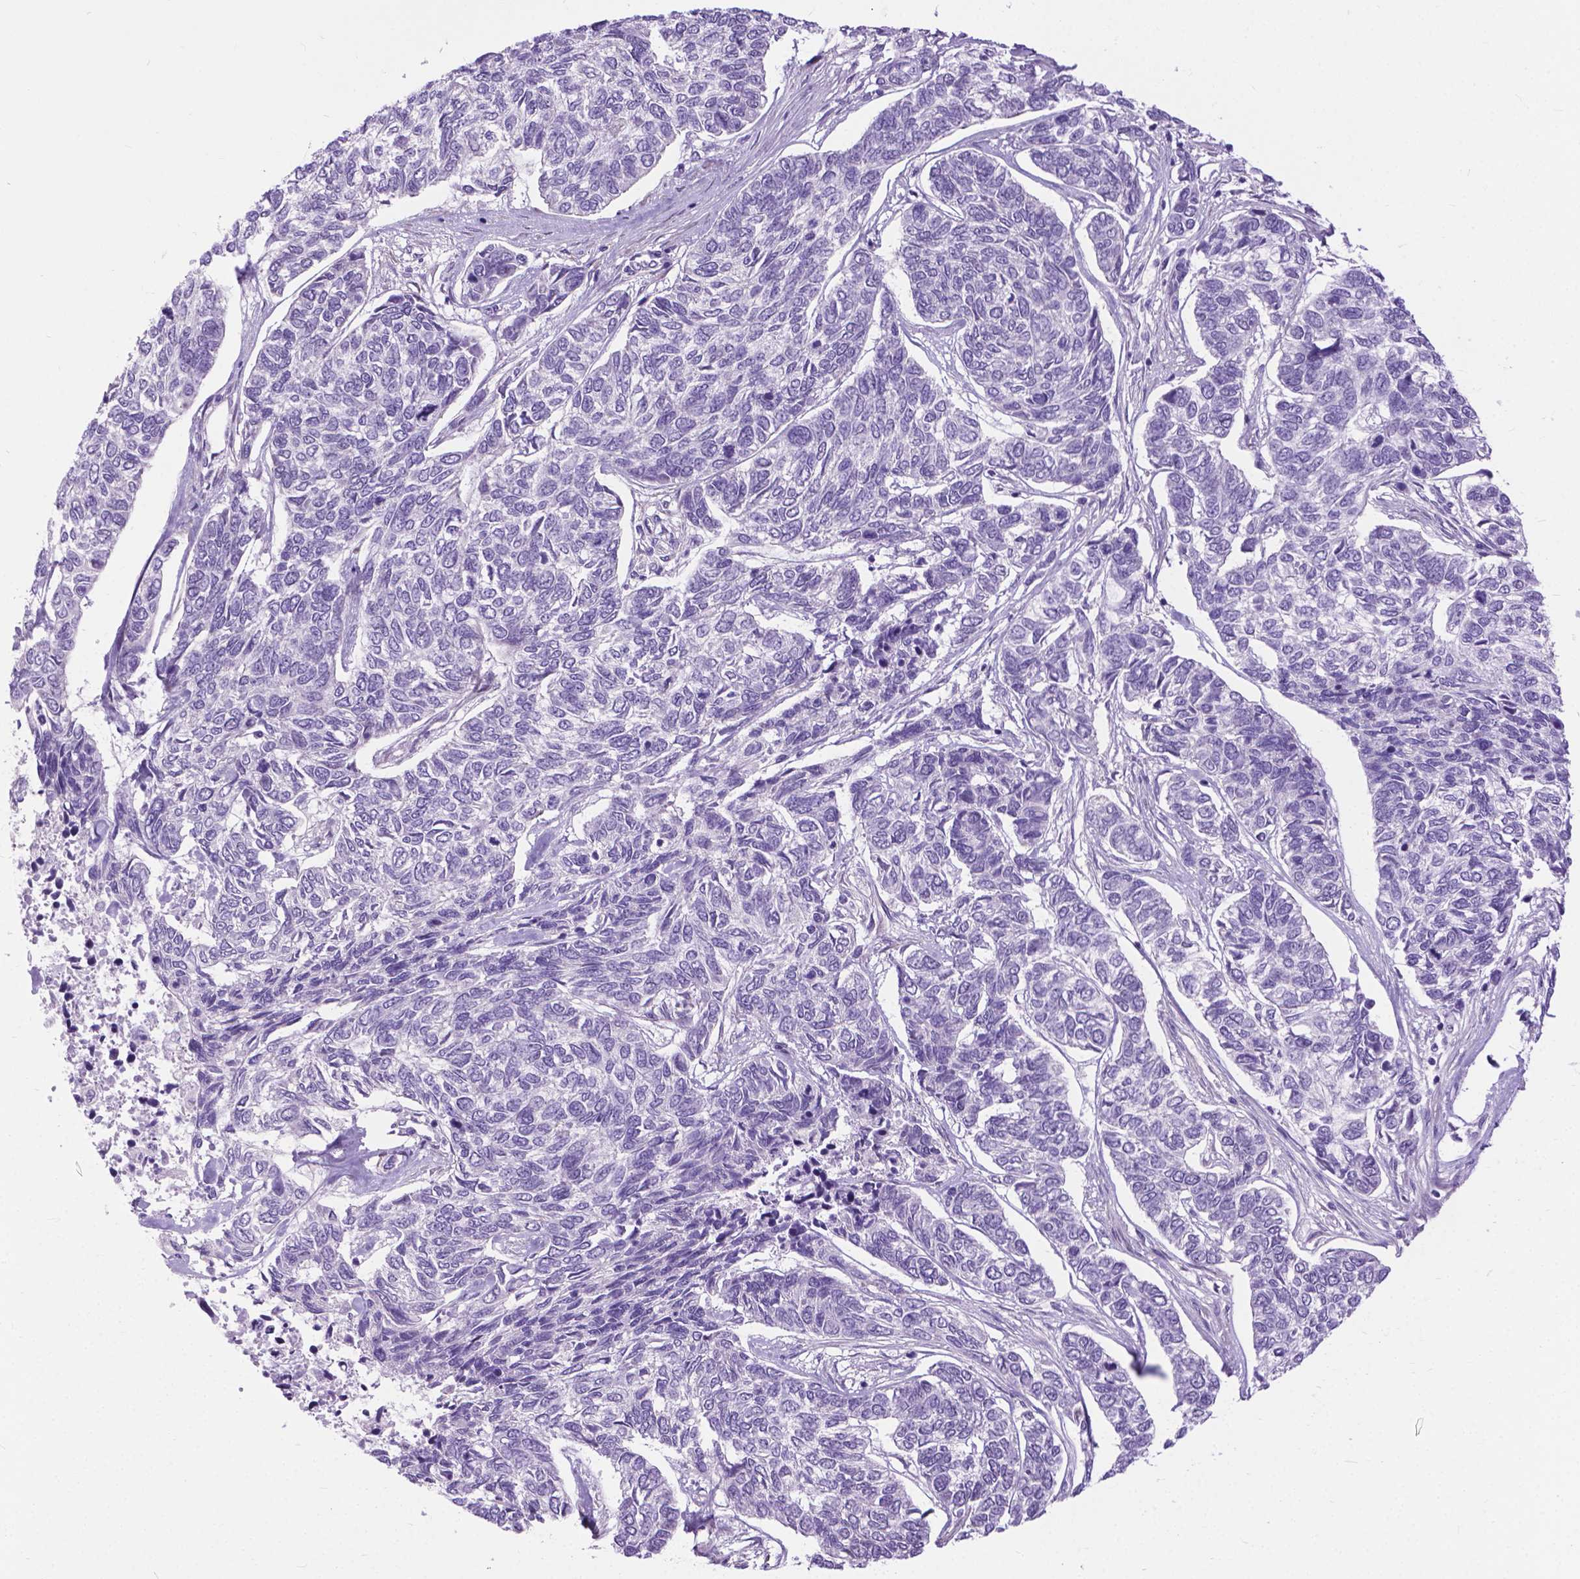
{"staining": {"intensity": "negative", "quantity": "none", "location": "none"}, "tissue": "skin cancer", "cell_type": "Tumor cells", "image_type": "cancer", "snomed": [{"axis": "morphology", "description": "Basal cell carcinoma"}, {"axis": "topography", "description": "Skin"}], "caption": "Protein analysis of skin cancer demonstrates no significant expression in tumor cells.", "gene": "APCDD1L", "patient": {"sex": "female", "age": 65}}